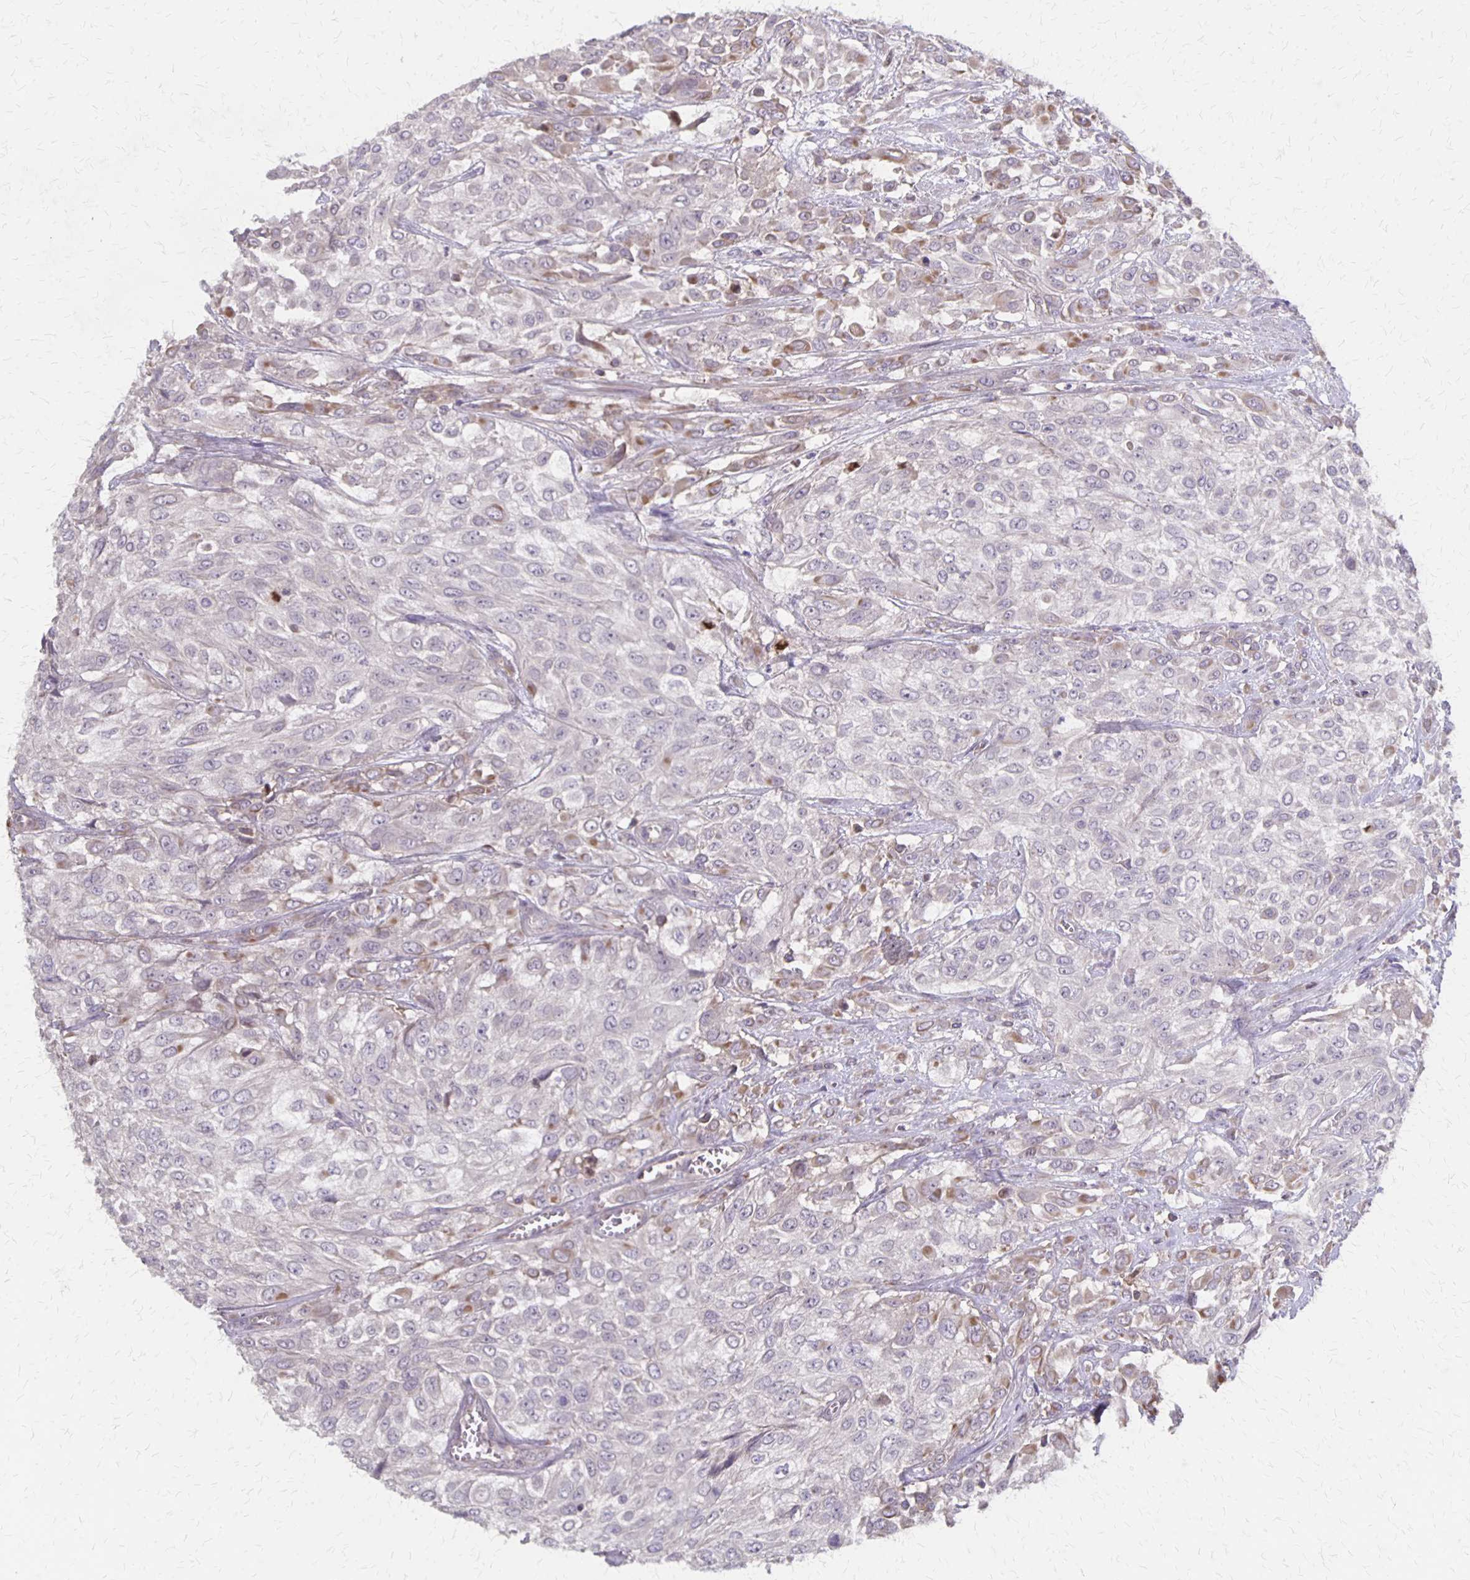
{"staining": {"intensity": "negative", "quantity": "none", "location": "none"}, "tissue": "urothelial cancer", "cell_type": "Tumor cells", "image_type": "cancer", "snomed": [{"axis": "morphology", "description": "Urothelial carcinoma, High grade"}, {"axis": "topography", "description": "Urinary bladder"}], "caption": "IHC of urothelial carcinoma (high-grade) demonstrates no positivity in tumor cells.", "gene": "NOG", "patient": {"sex": "male", "age": 57}}